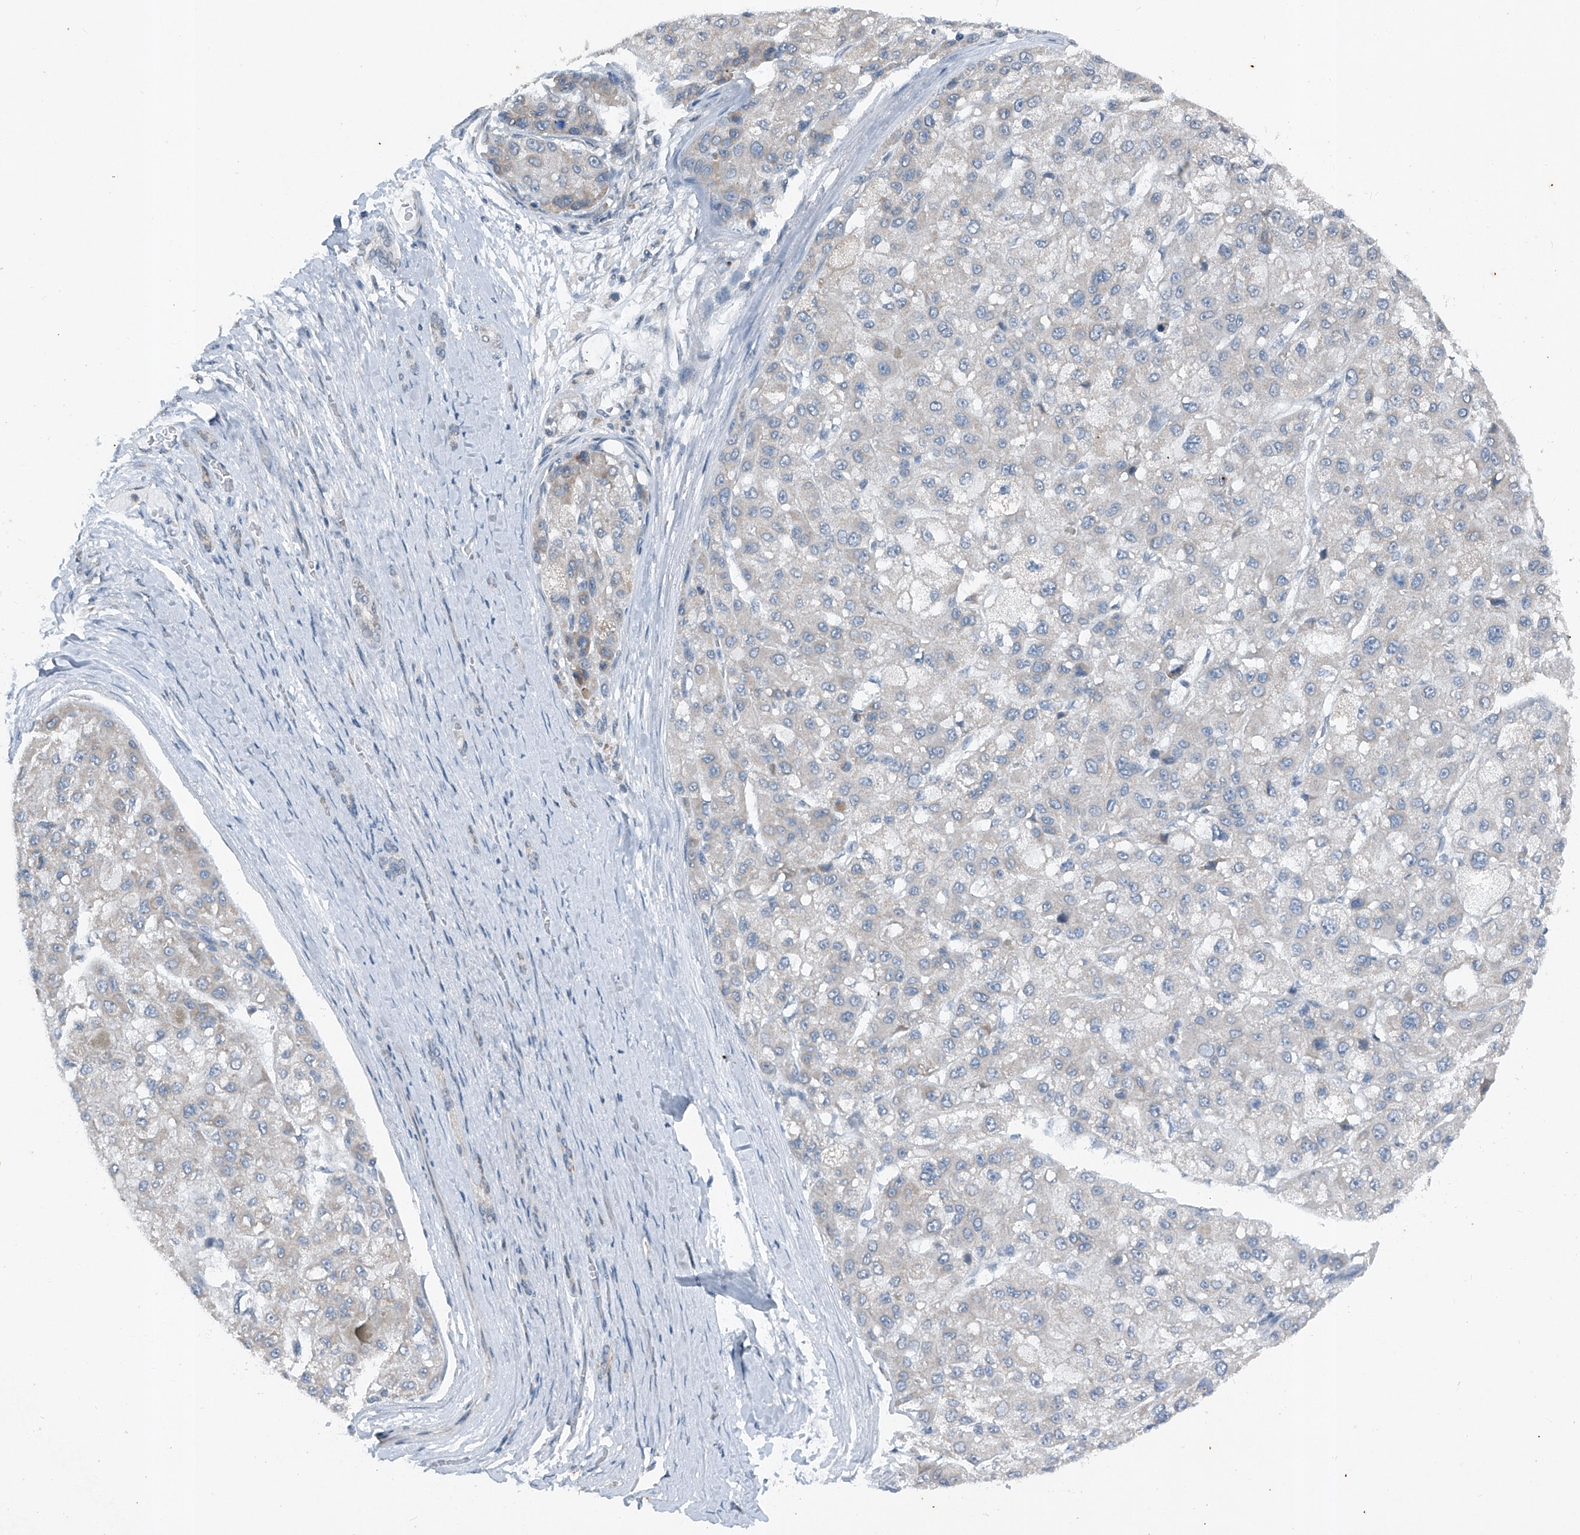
{"staining": {"intensity": "negative", "quantity": "none", "location": "none"}, "tissue": "liver cancer", "cell_type": "Tumor cells", "image_type": "cancer", "snomed": [{"axis": "morphology", "description": "Carcinoma, Hepatocellular, NOS"}, {"axis": "topography", "description": "Liver"}], "caption": "Liver cancer (hepatocellular carcinoma) stained for a protein using IHC demonstrates no staining tumor cells.", "gene": "DYRK1B", "patient": {"sex": "male", "age": 80}}